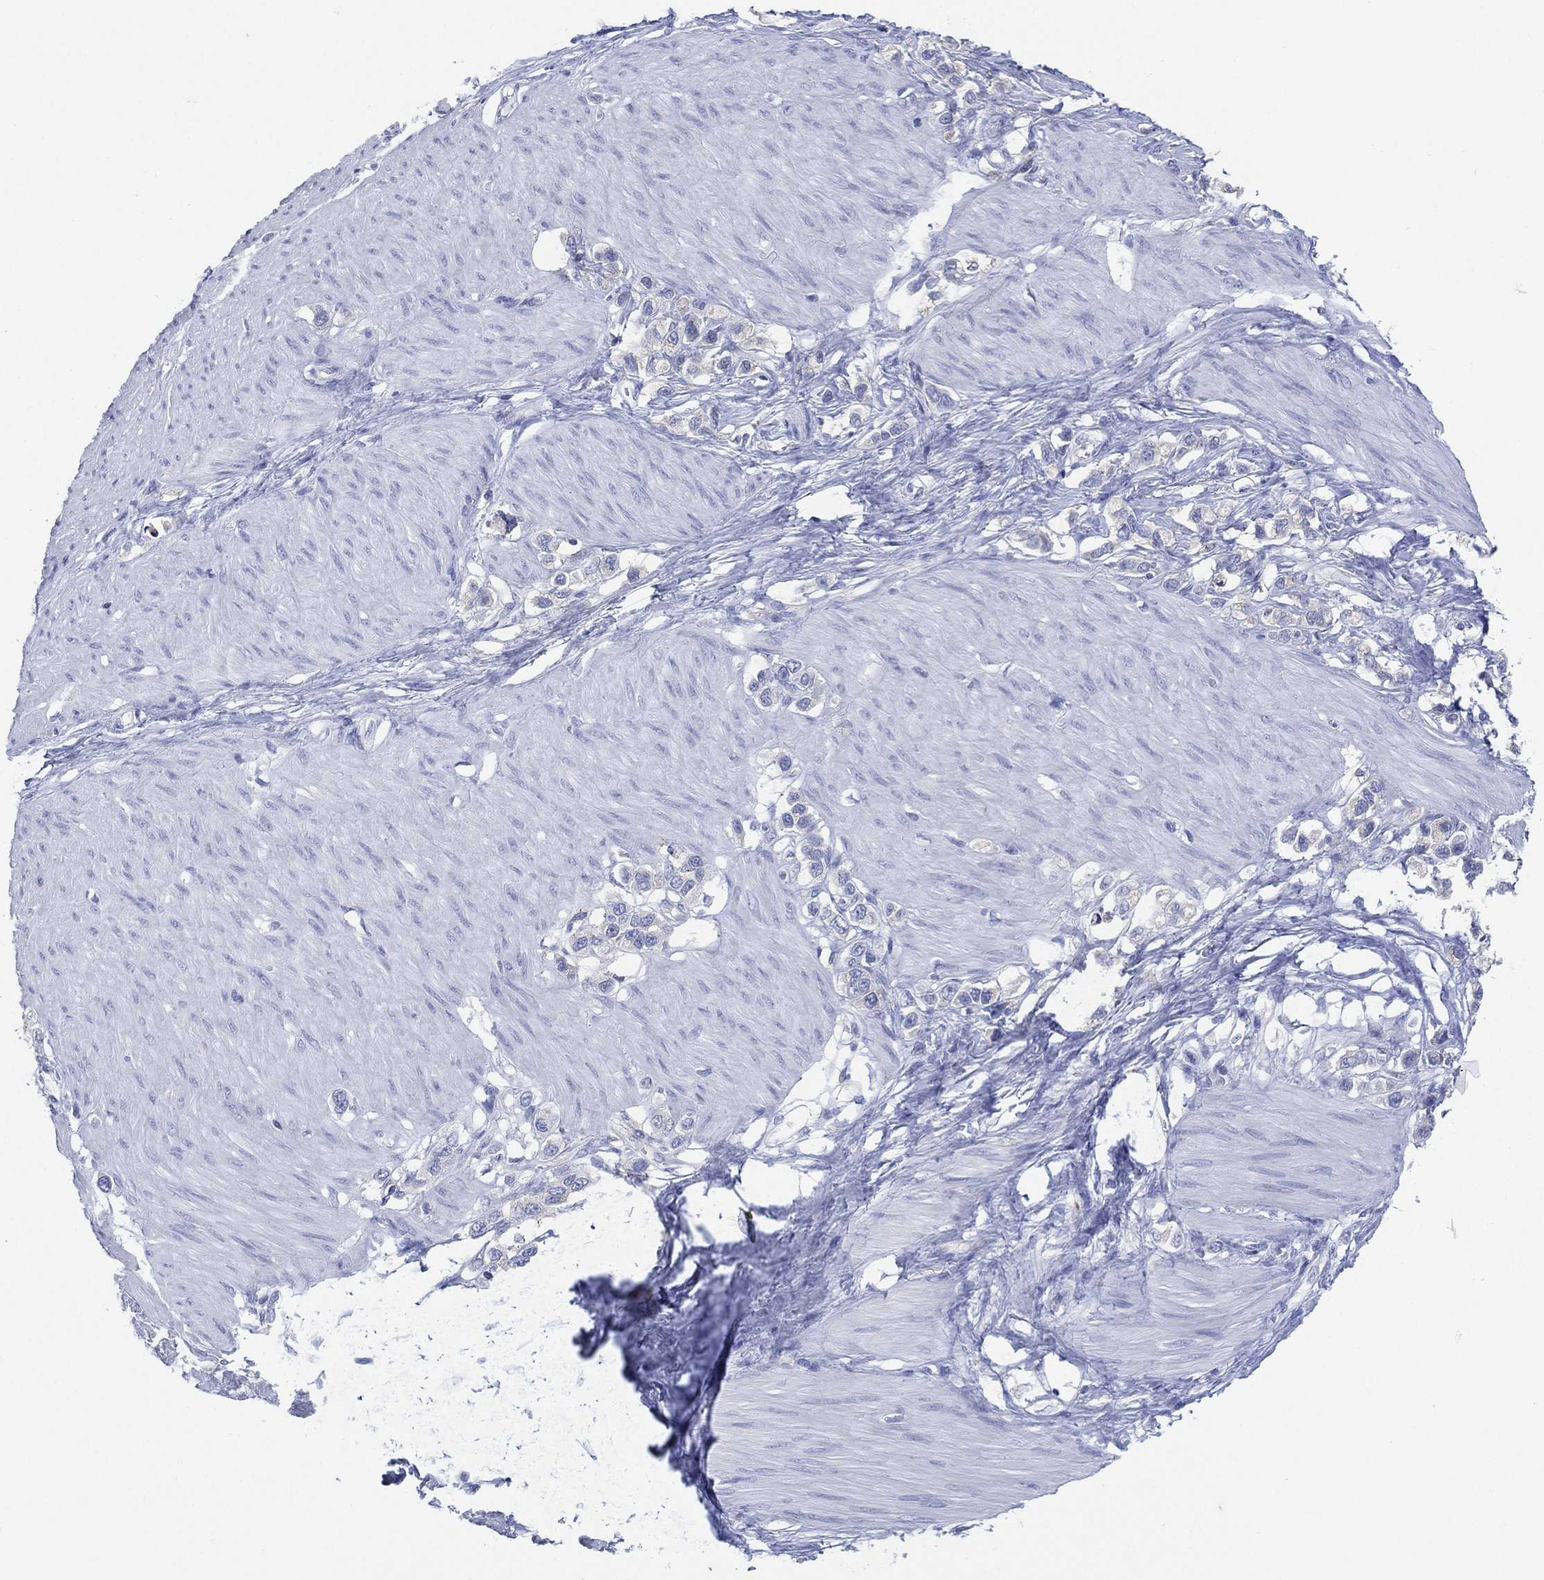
{"staining": {"intensity": "negative", "quantity": "none", "location": "none"}, "tissue": "stomach cancer", "cell_type": "Tumor cells", "image_type": "cancer", "snomed": [{"axis": "morphology", "description": "Normal tissue, NOS"}, {"axis": "morphology", "description": "Adenocarcinoma, NOS"}, {"axis": "morphology", "description": "Adenocarcinoma, High grade"}, {"axis": "topography", "description": "Stomach, upper"}, {"axis": "topography", "description": "Stomach"}], "caption": "Tumor cells are negative for brown protein staining in stomach cancer (high-grade adenocarcinoma).", "gene": "GALNS", "patient": {"sex": "female", "age": 65}}